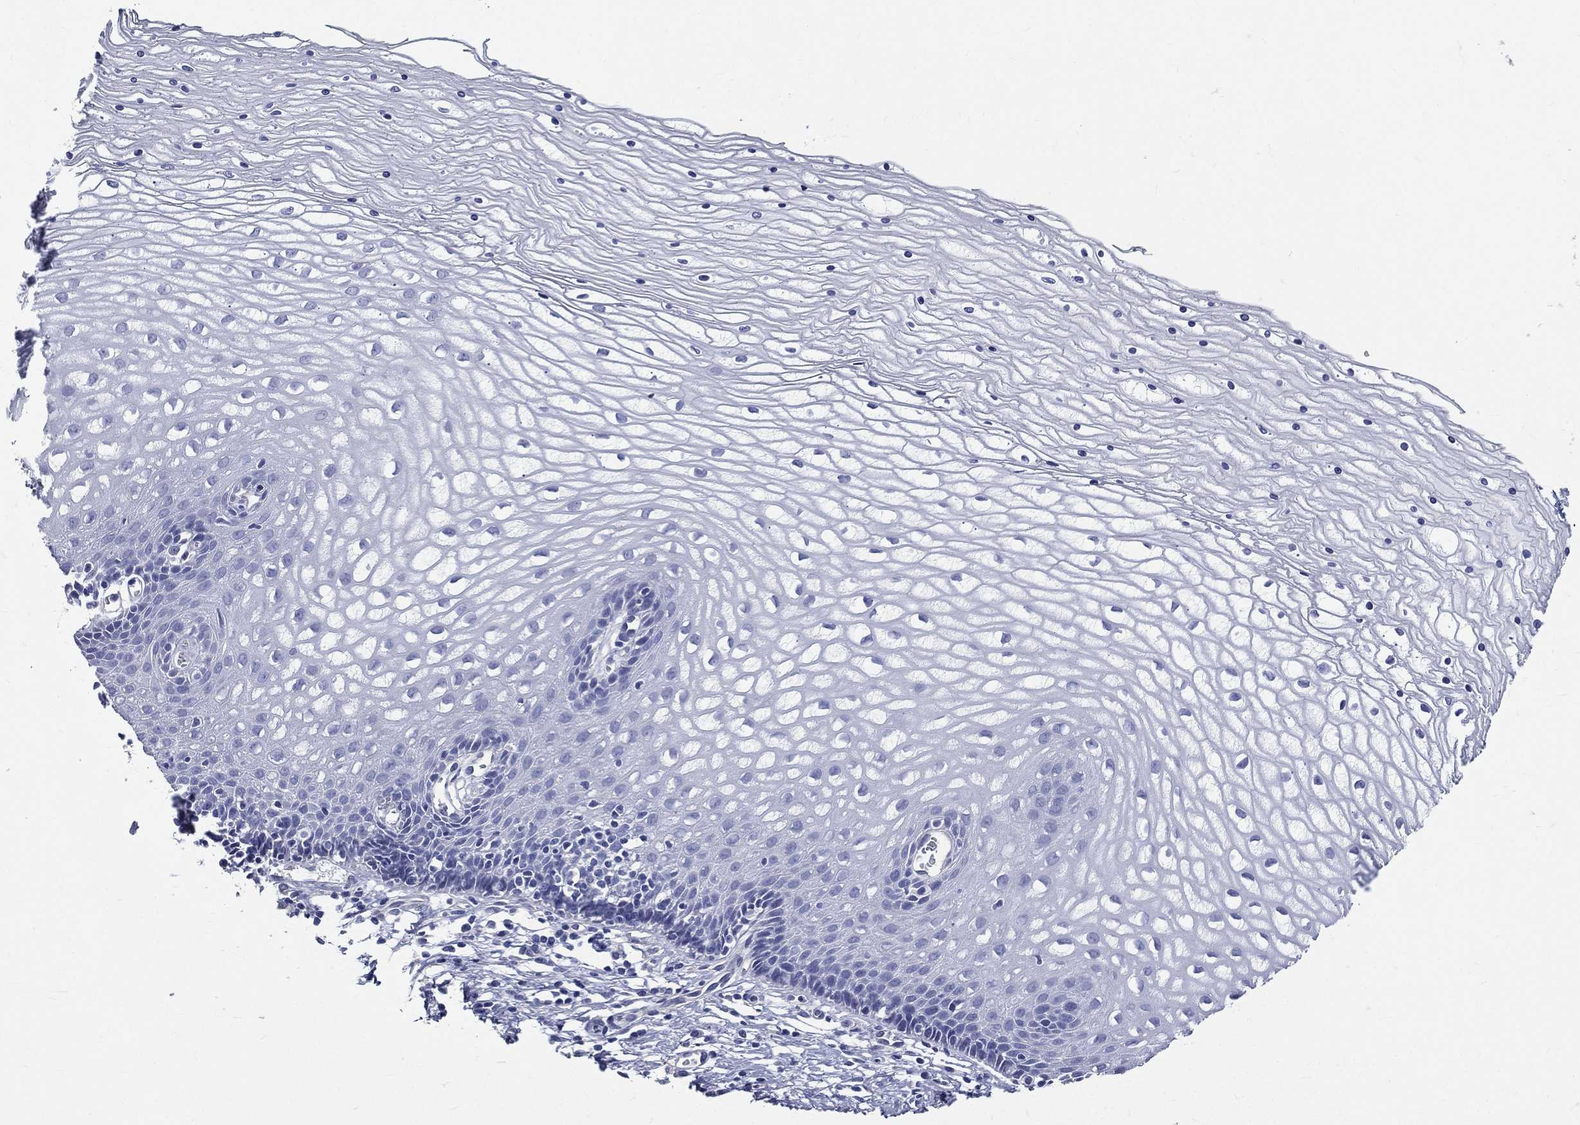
{"staining": {"intensity": "negative", "quantity": "none", "location": "none"}, "tissue": "cervix", "cell_type": "Glandular cells", "image_type": "normal", "snomed": [{"axis": "morphology", "description": "Normal tissue, NOS"}, {"axis": "topography", "description": "Cervix"}], "caption": "This is an IHC histopathology image of benign cervix. There is no positivity in glandular cells.", "gene": "DPYS", "patient": {"sex": "female", "age": 35}}